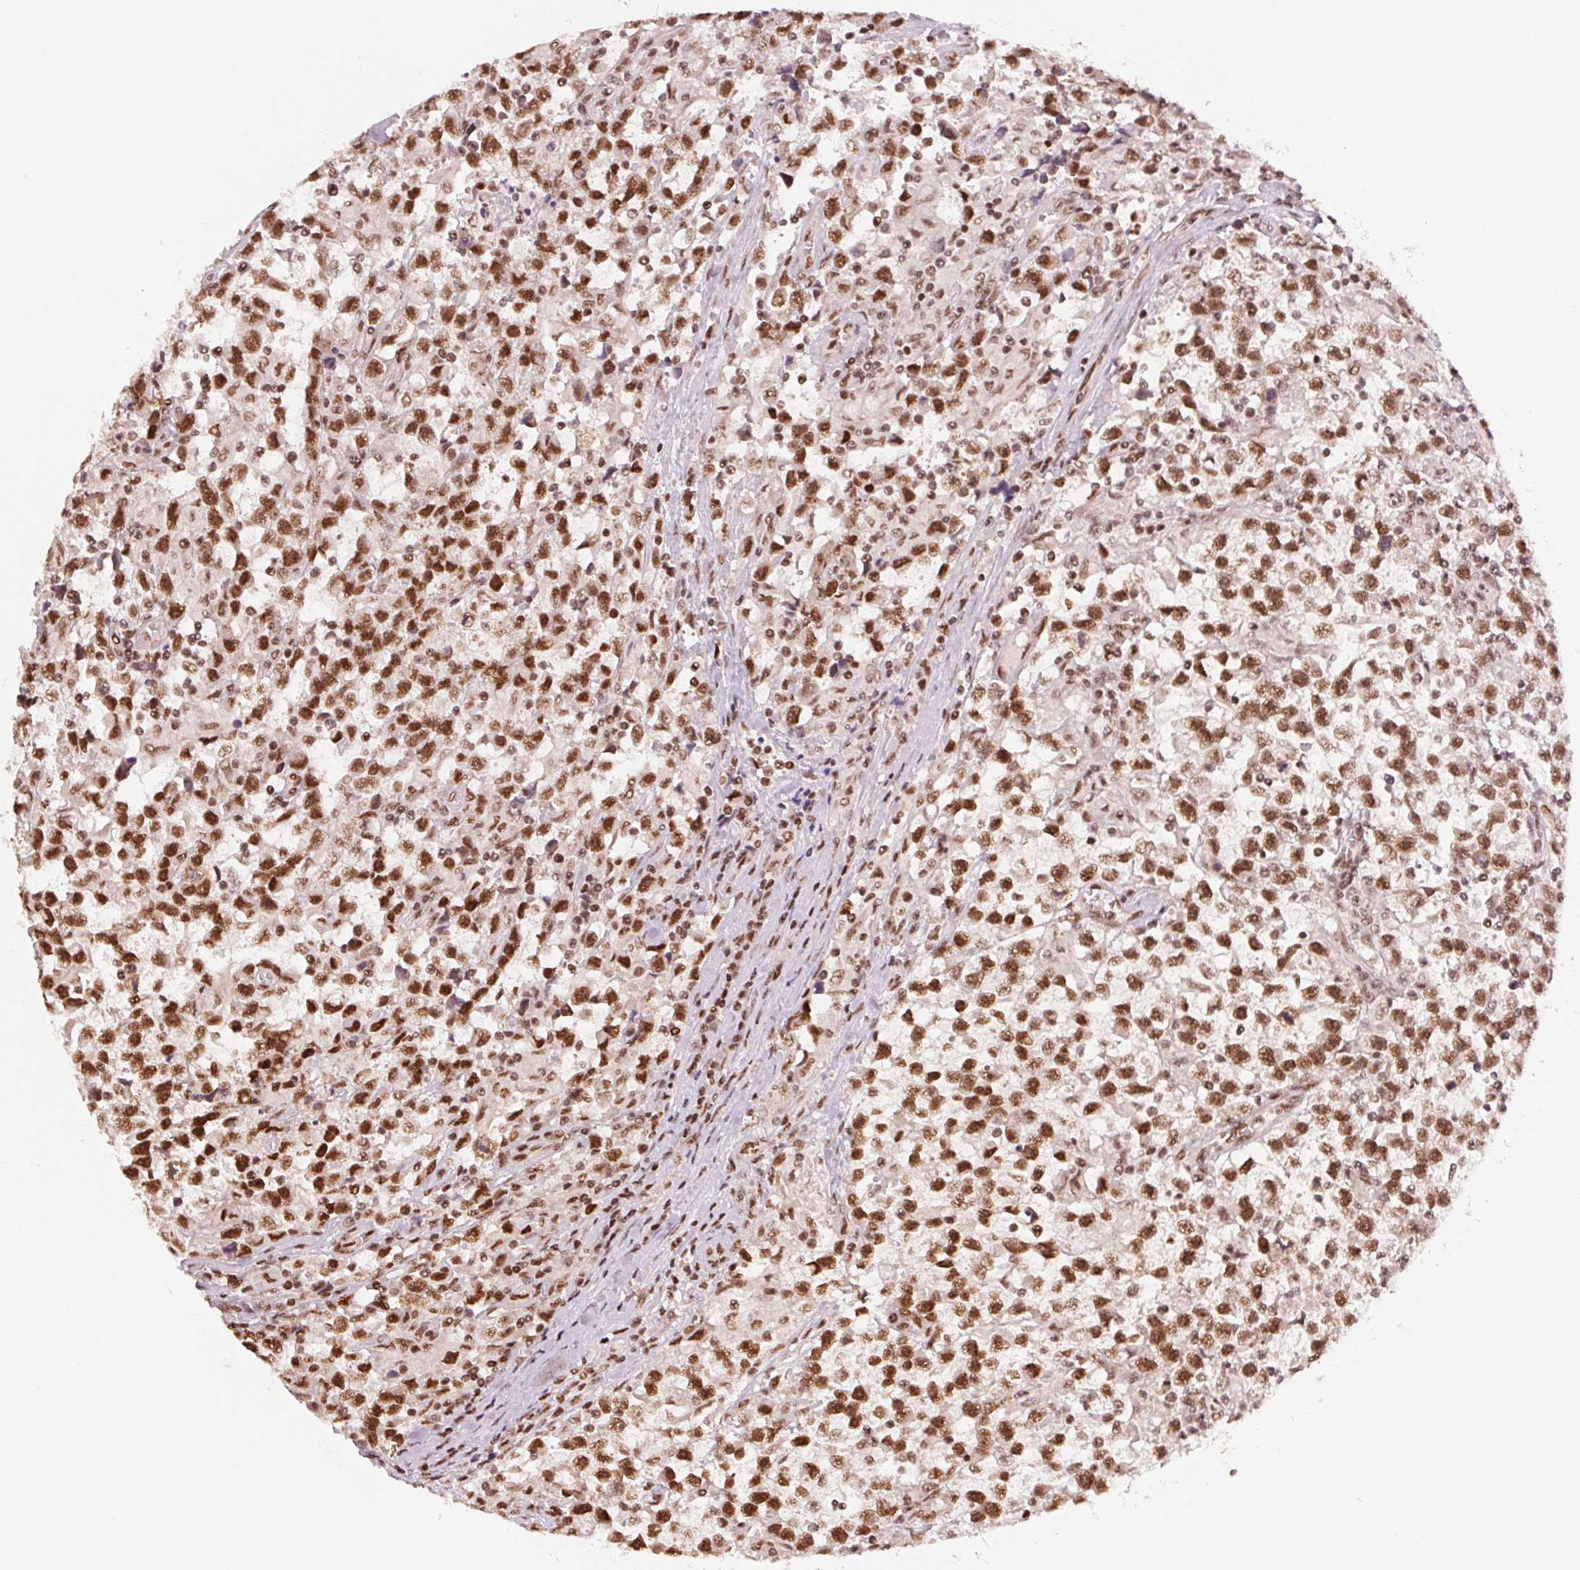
{"staining": {"intensity": "strong", "quantity": ">75%", "location": "nuclear"}, "tissue": "testis cancer", "cell_type": "Tumor cells", "image_type": "cancer", "snomed": [{"axis": "morphology", "description": "Seminoma, NOS"}, {"axis": "topography", "description": "Testis"}], "caption": "There is high levels of strong nuclear expression in tumor cells of testis seminoma, as demonstrated by immunohistochemical staining (brown color).", "gene": "TTLL9", "patient": {"sex": "male", "age": 31}}